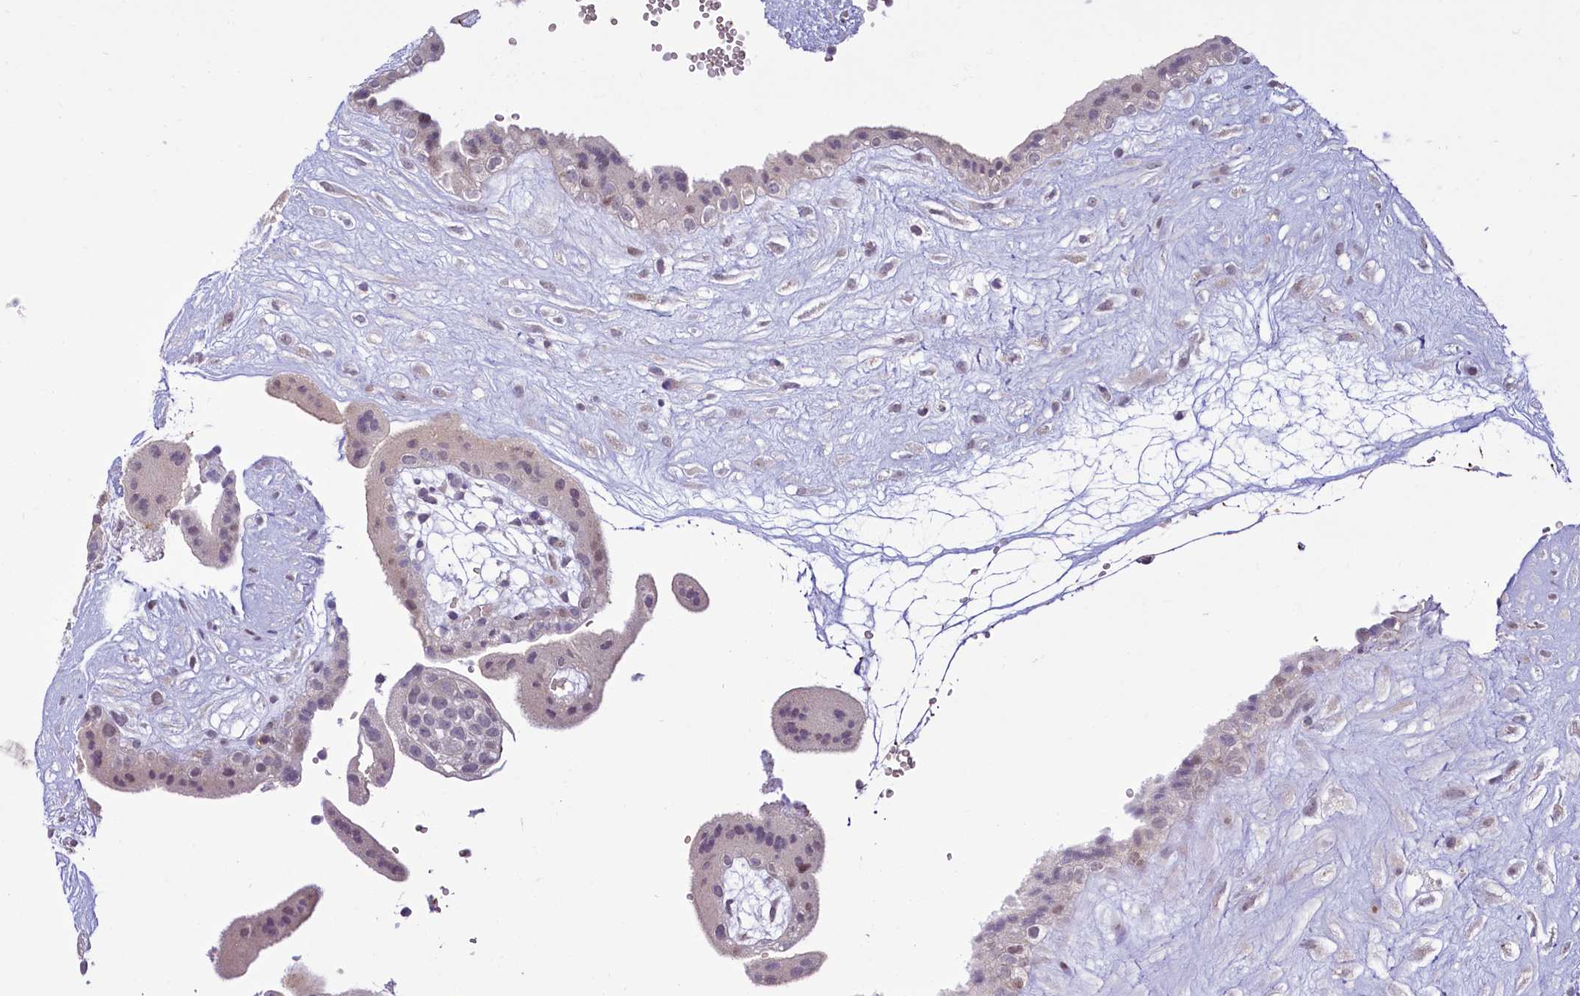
{"staining": {"intensity": "weak", "quantity": "<25%", "location": "nuclear"}, "tissue": "placenta", "cell_type": "Trophoblastic cells", "image_type": "normal", "snomed": [{"axis": "morphology", "description": "Normal tissue, NOS"}, {"axis": "topography", "description": "Placenta"}], "caption": "A micrograph of placenta stained for a protein shows no brown staining in trophoblastic cells. (DAB immunohistochemistry (IHC) visualized using brightfield microscopy, high magnification).", "gene": "BANK1", "patient": {"sex": "female", "age": 18}}